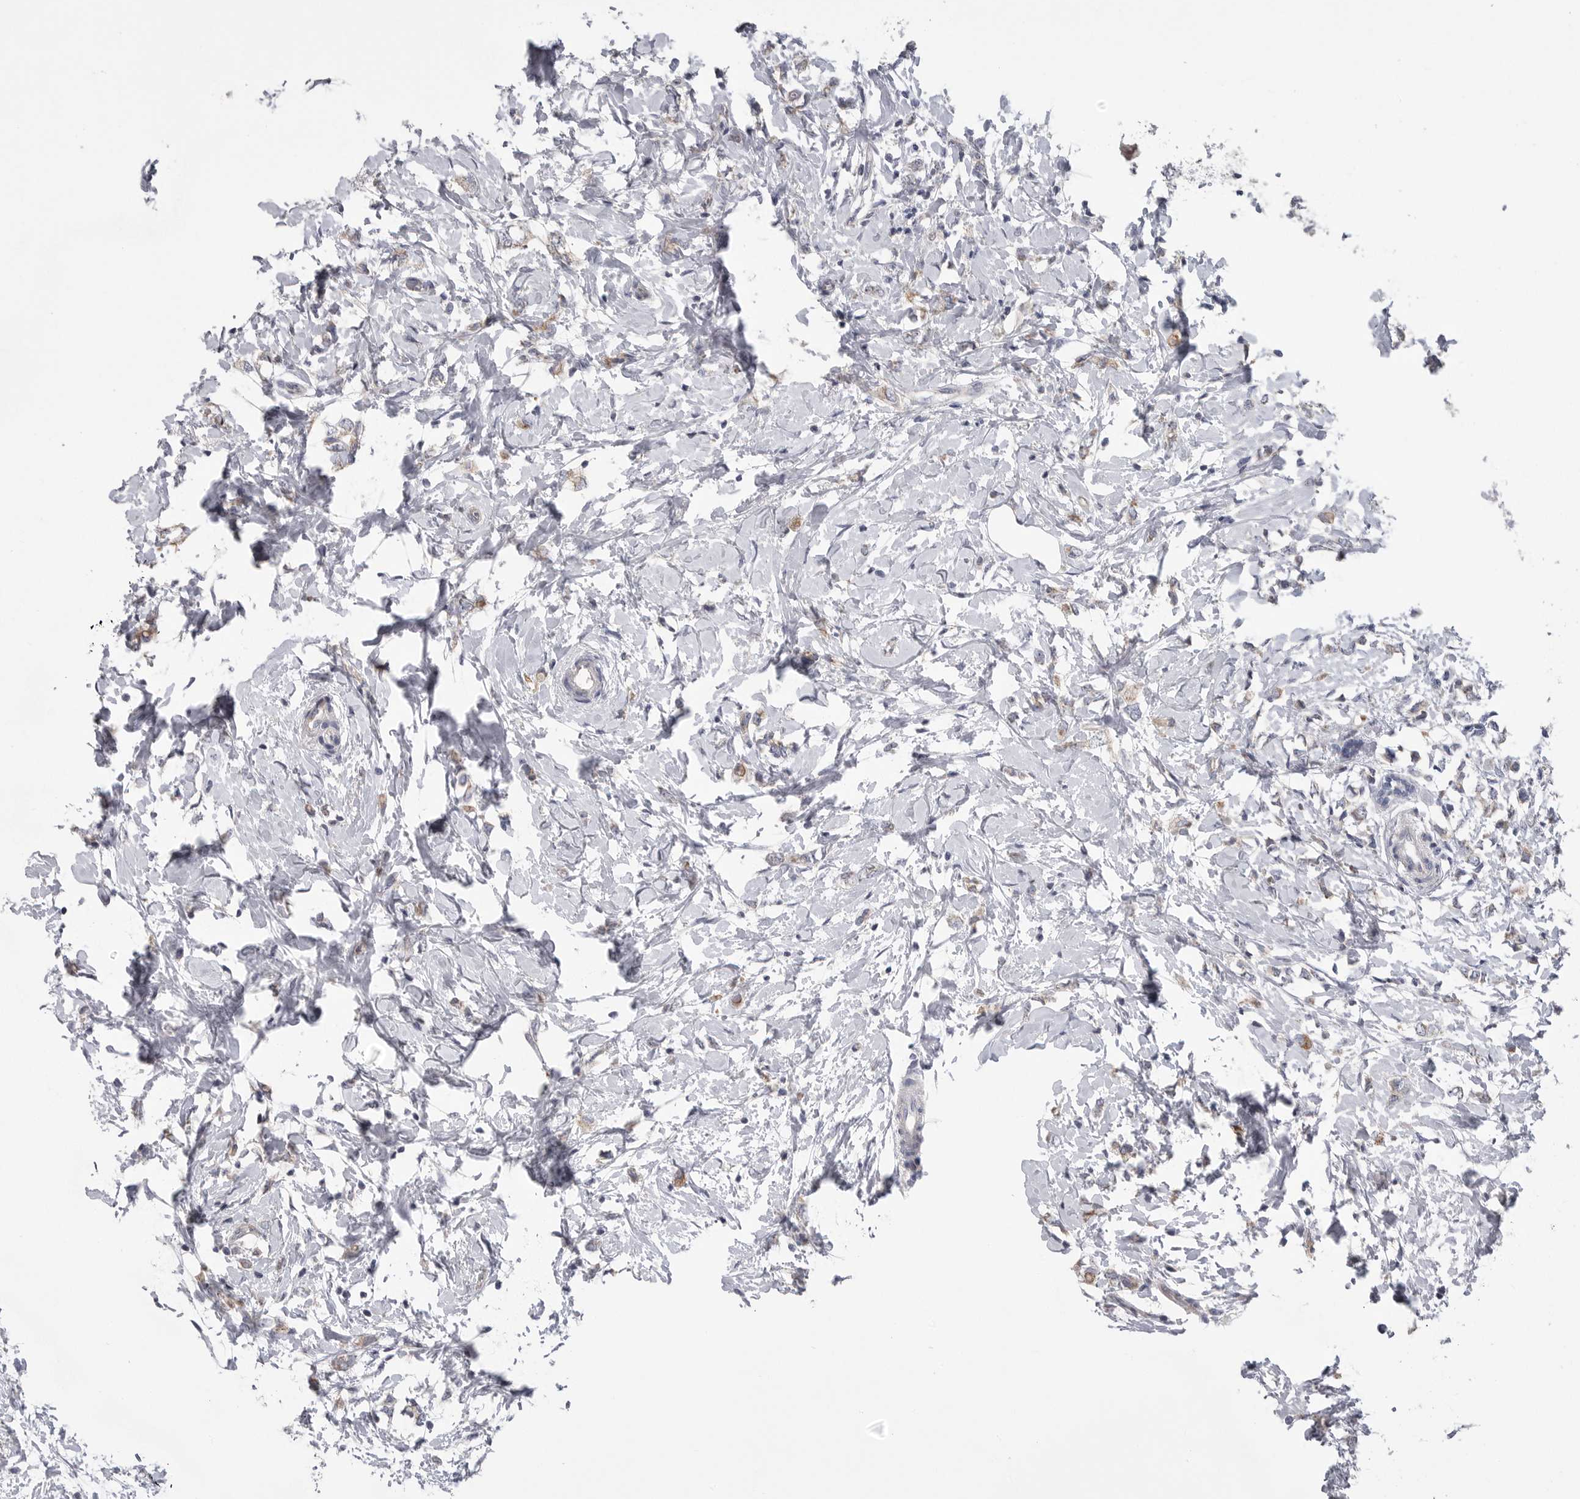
{"staining": {"intensity": "moderate", "quantity": "<25%", "location": "cytoplasmic/membranous"}, "tissue": "breast cancer", "cell_type": "Tumor cells", "image_type": "cancer", "snomed": [{"axis": "morphology", "description": "Normal tissue, NOS"}, {"axis": "morphology", "description": "Lobular carcinoma"}, {"axis": "topography", "description": "Breast"}], "caption": "Breast cancer stained with DAB immunohistochemistry (IHC) exhibits low levels of moderate cytoplasmic/membranous positivity in about <25% of tumor cells. (brown staining indicates protein expression, while blue staining denotes nuclei).", "gene": "CRP", "patient": {"sex": "female", "age": 47}}